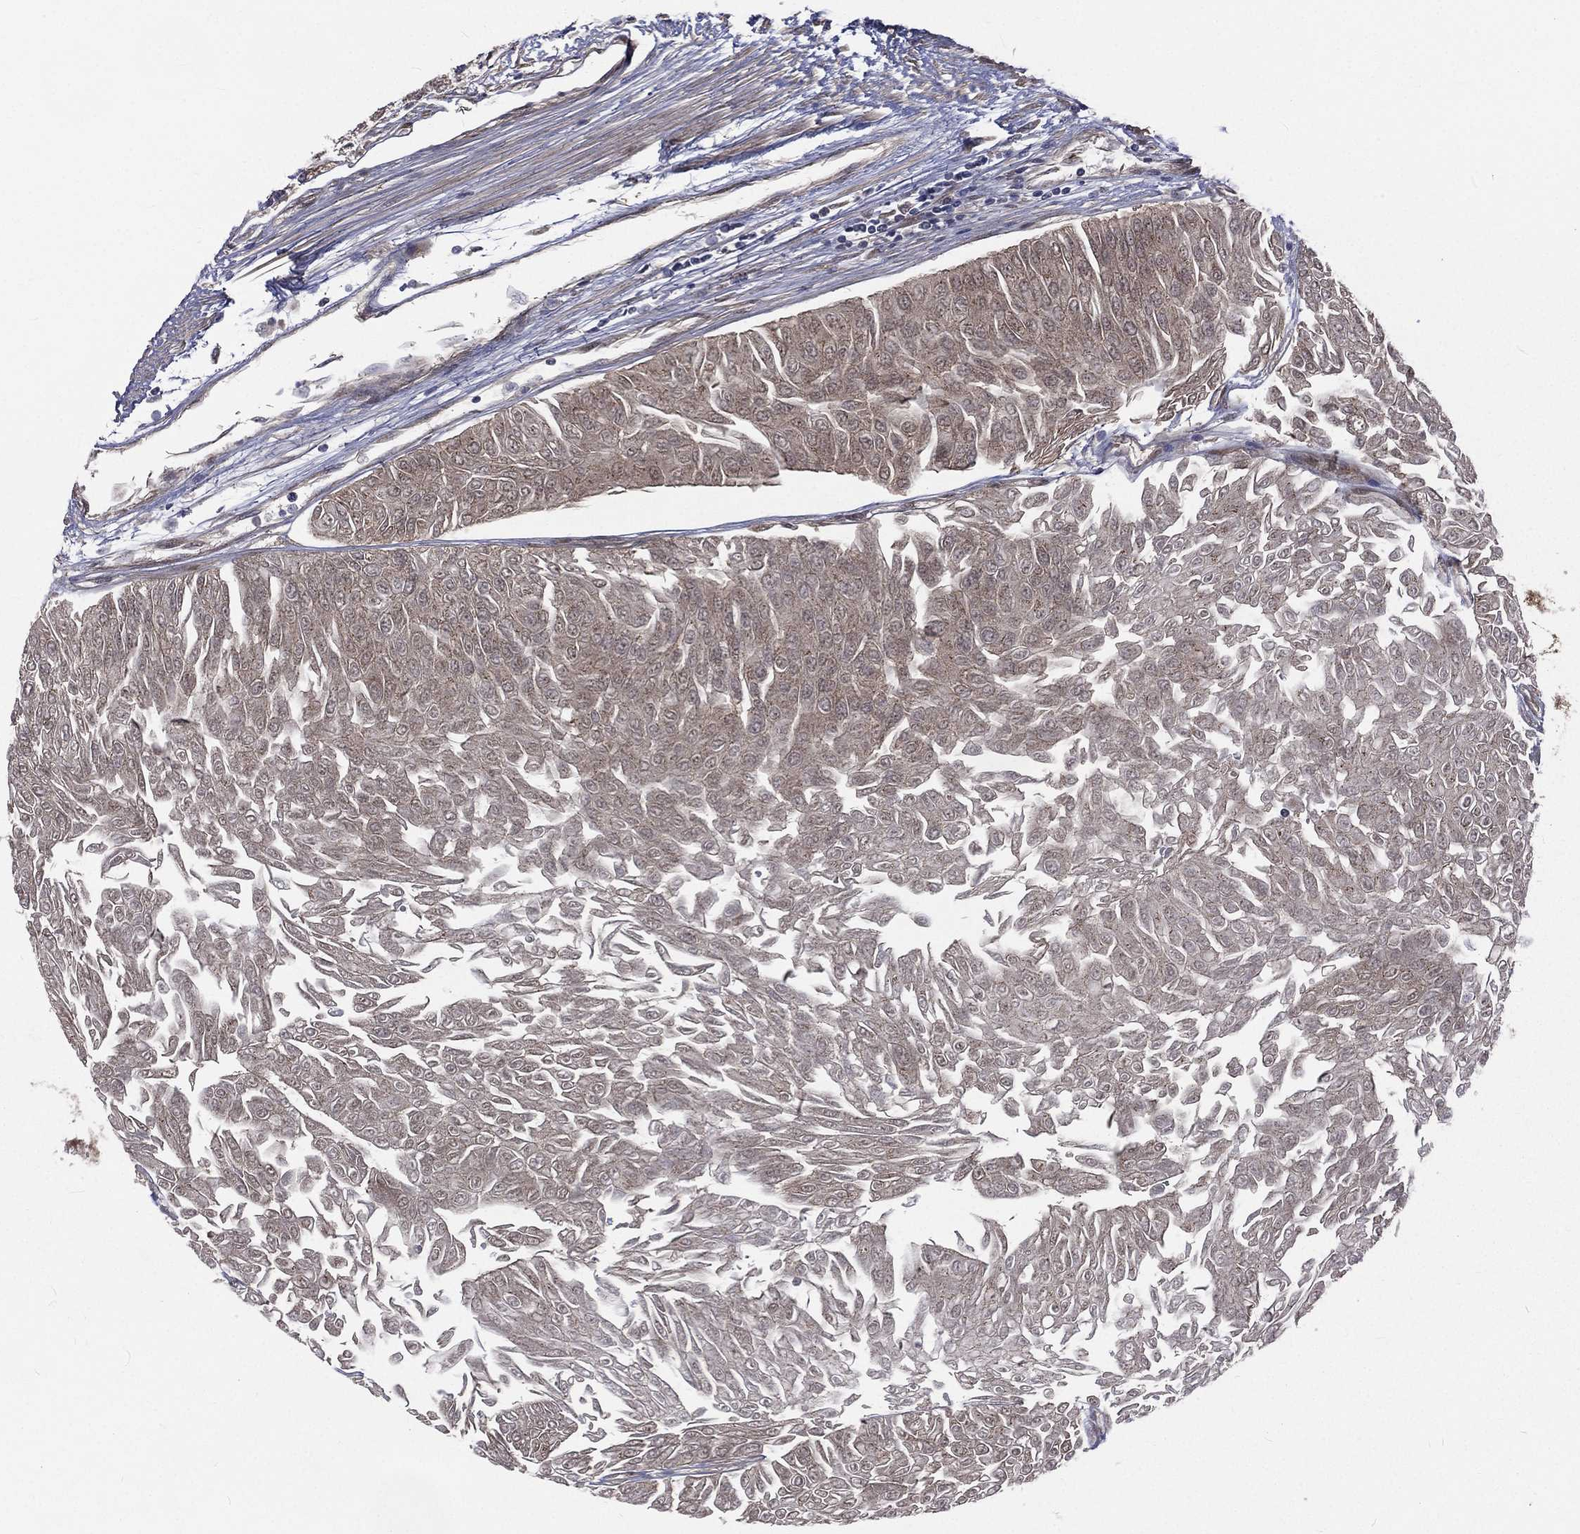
{"staining": {"intensity": "negative", "quantity": "none", "location": "none"}, "tissue": "urothelial cancer", "cell_type": "Tumor cells", "image_type": "cancer", "snomed": [{"axis": "morphology", "description": "Urothelial carcinoma, Low grade"}, {"axis": "topography", "description": "Urinary bladder"}], "caption": "Protein analysis of low-grade urothelial carcinoma displays no significant expression in tumor cells.", "gene": "ARL3", "patient": {"sex": "male", "age": 67}}